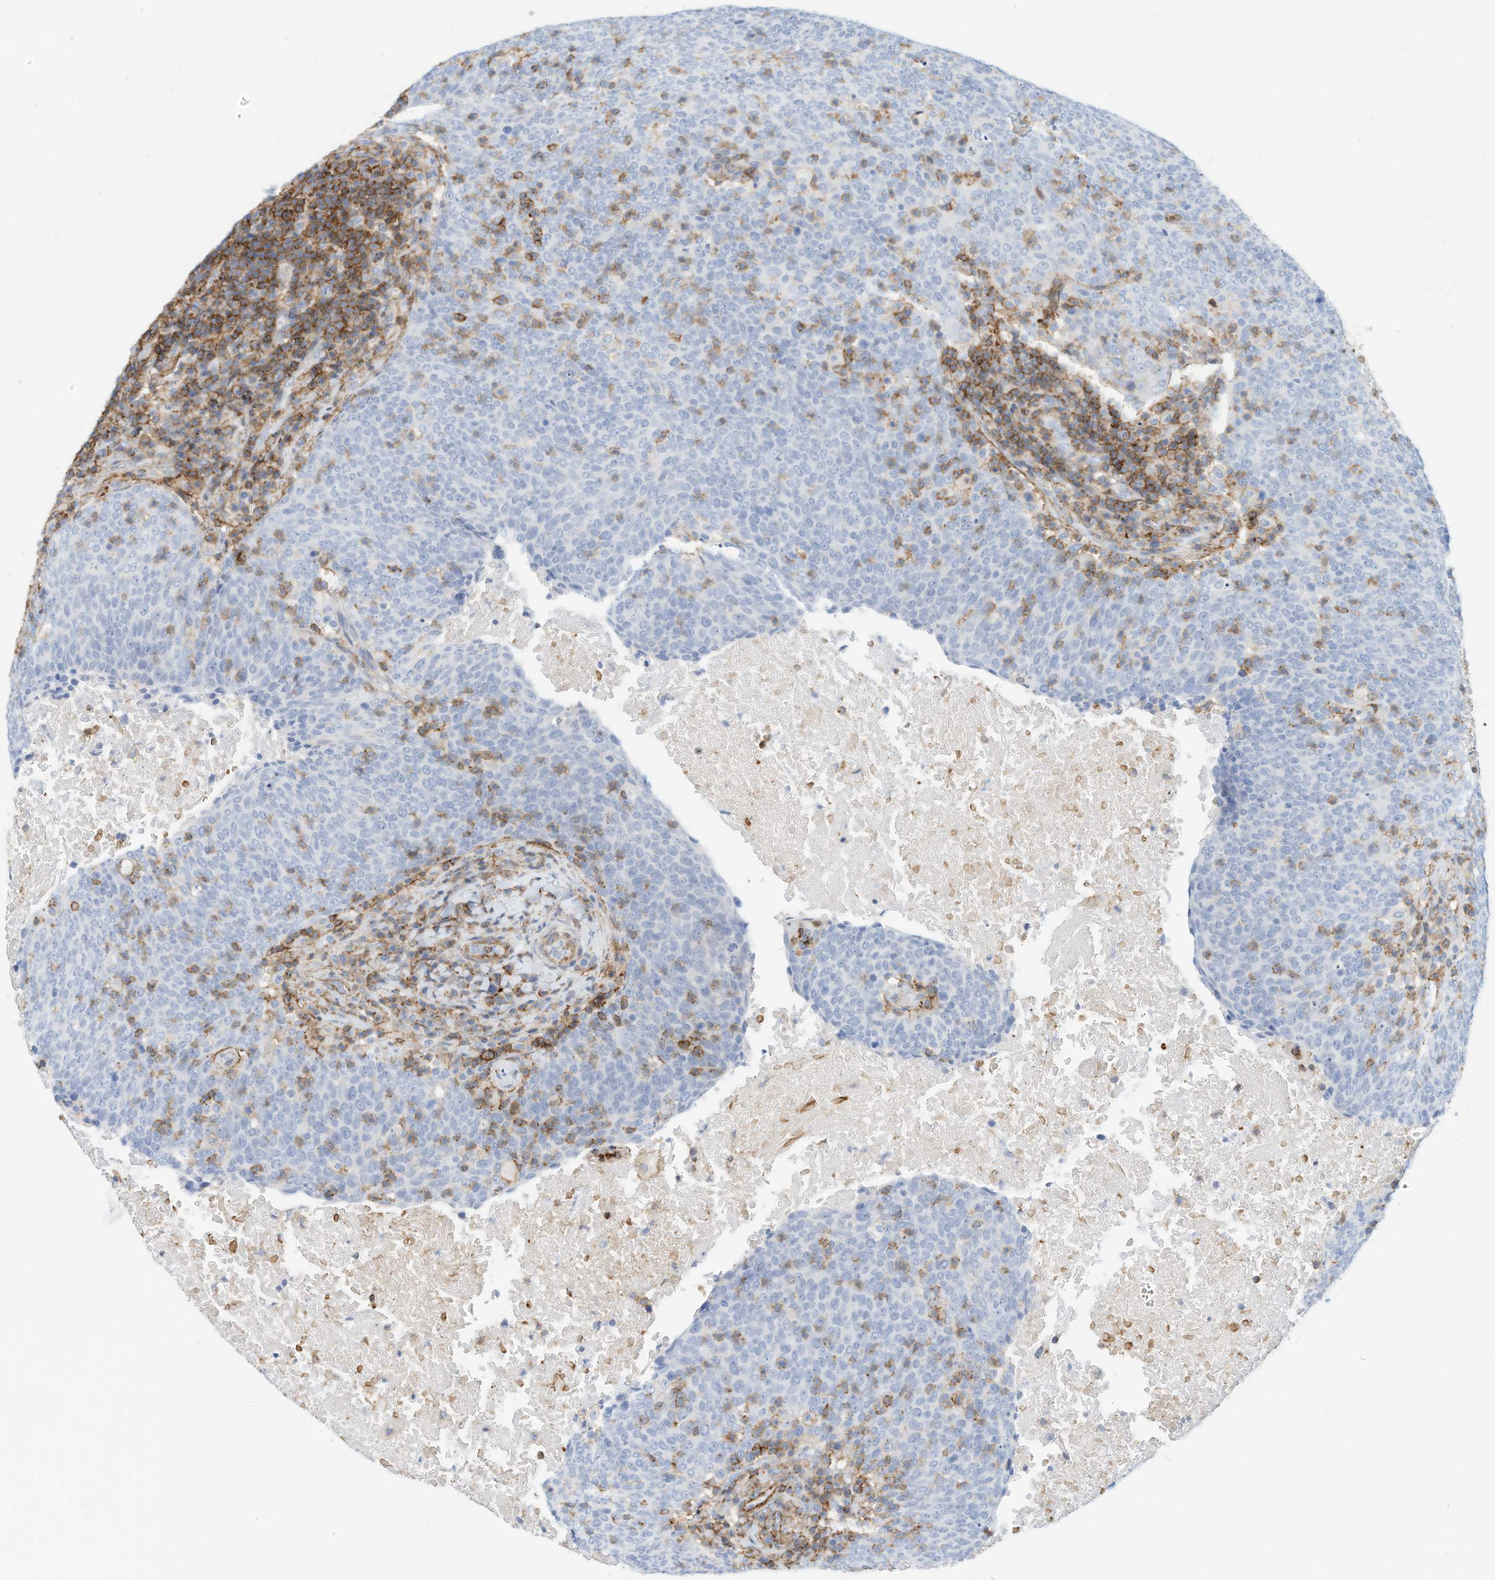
{"staining": {"intensity": "negative", "quantity": "none", "location": "none"}, "tissue": "head and neck cancer", "cell_type": "Tumor cells", "image_type": "cancer", "snomed": [{"axis": "morphology", "description": "Squamous cell carcinoma, NOS"}, {"axis": "morphology", "description": "Squamous cell carcinoma, metastatic, NOS"}, {"axis": "topography", "description": "Lymph node"}, {"axis": "topography", "description": "Head-Neck"}], "caption": "High magnification brightfield microscopy of head and neck metastatic squamous cell carcinoma stained with DAB (3,3'-diaminobenzidine) (brown) and counterstained with hematoxylin (blue): tumor cells show no significant staining. The staining was performed using DAB to visualize the protein expression in brown, while the nuclei were stained in blue with hematoxylin (Magnification: 20x).", "gene": "TXNDC9", "patient": {"sex": "male", "age": 62}}